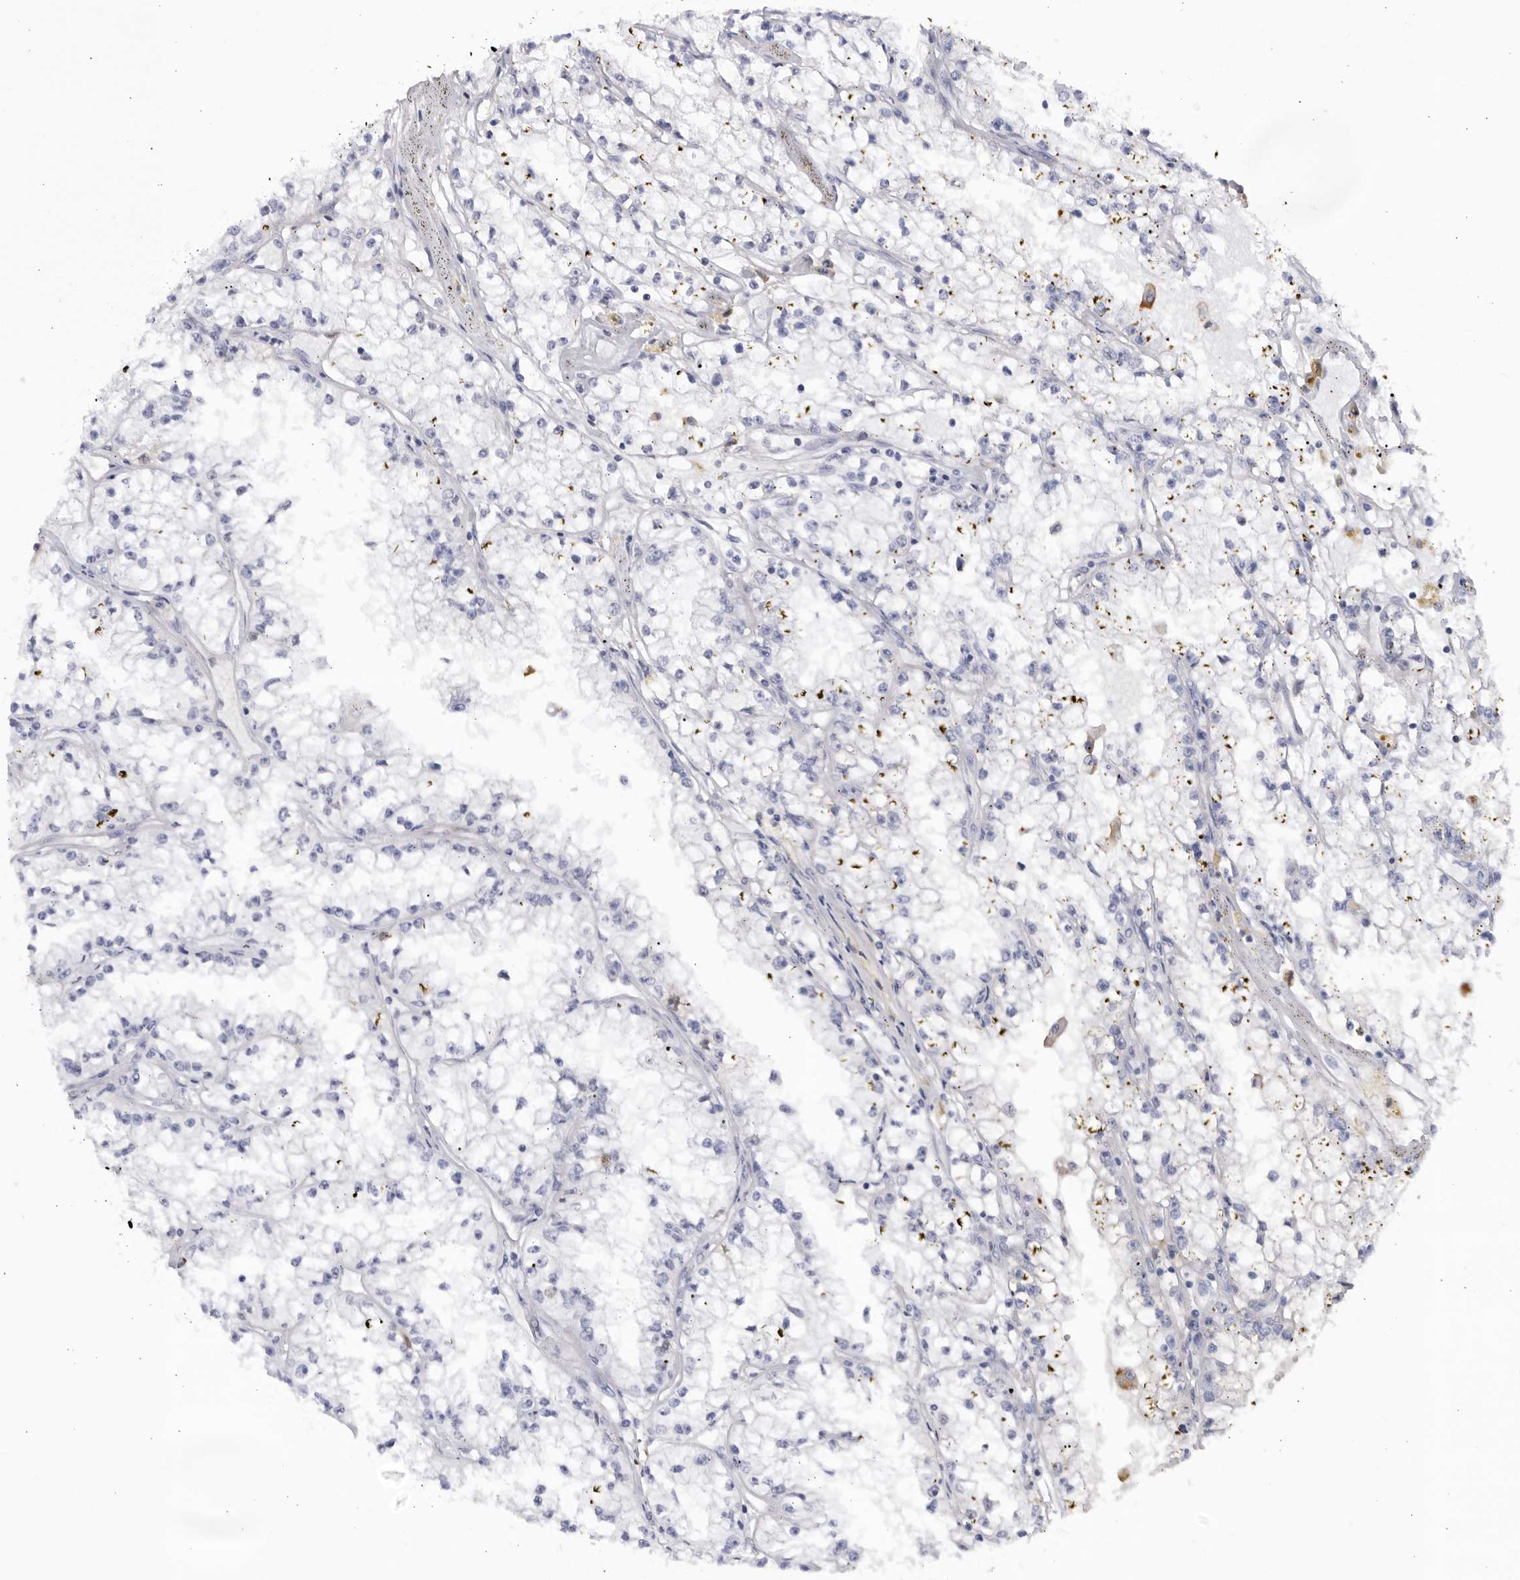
{"staining": {"intensity": "moderate", "quantity": "<25%", "location": "cytoplasmic/membranous"}, "tissue": "renal cancer", "cell_type": "Tumor cells", "image_type": "cancer", "snomed": [{"axis": "morphology", "description": "Adenocarcinoma, NOS"}, {"axis": "topography", "description": "Kidney"}], "caption": "An immunohistochemistry (IHC) histopathology image of neoplastic tissue is shown. Protein staining in brown labels moderate cytoplasmic/membranous positivity in adenocarcinoma (renal) within tumor cells.", "gene": "CNBD1", "patient": {"sex": "male", "age": 56}}